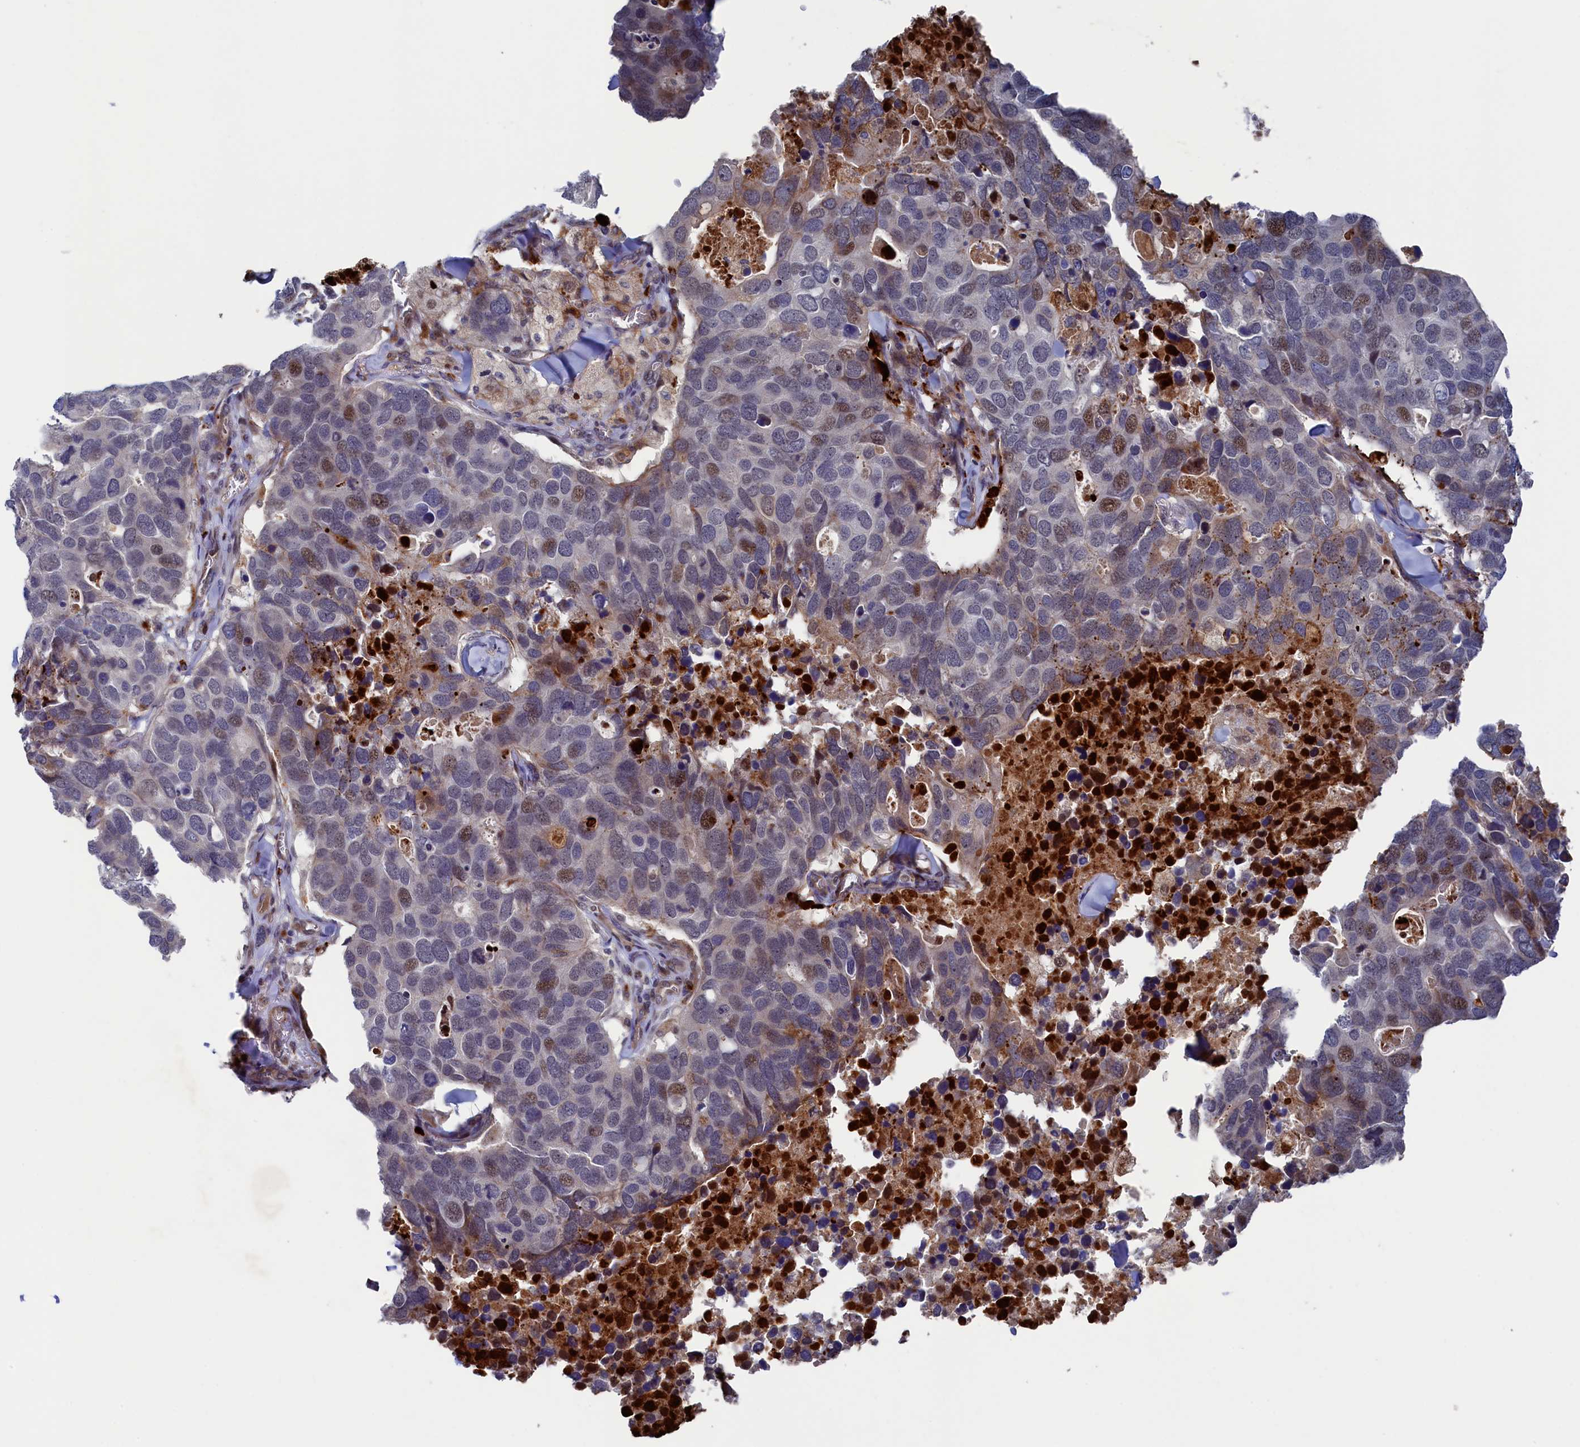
{"staining": {"intensity": "moderate", "quantity": "<25%", "location": "cytoplasmic/membranous,nuclear"}, "tissue": "breast cancer", "cell_type": "Tumor cells", "image_type": "cancer", "snomed": [{"axis": "morphology", "description": "Duct carcinoma"}, {"axis": "topography", "description": "Breast"}], "caption": "Human breast cancer (invasive ductal carcinoma) stained with a protein marker shows moderate staining in tumor cells.", "gene": "ZNF891", "patient": {"sex": "female", "age": 83}}